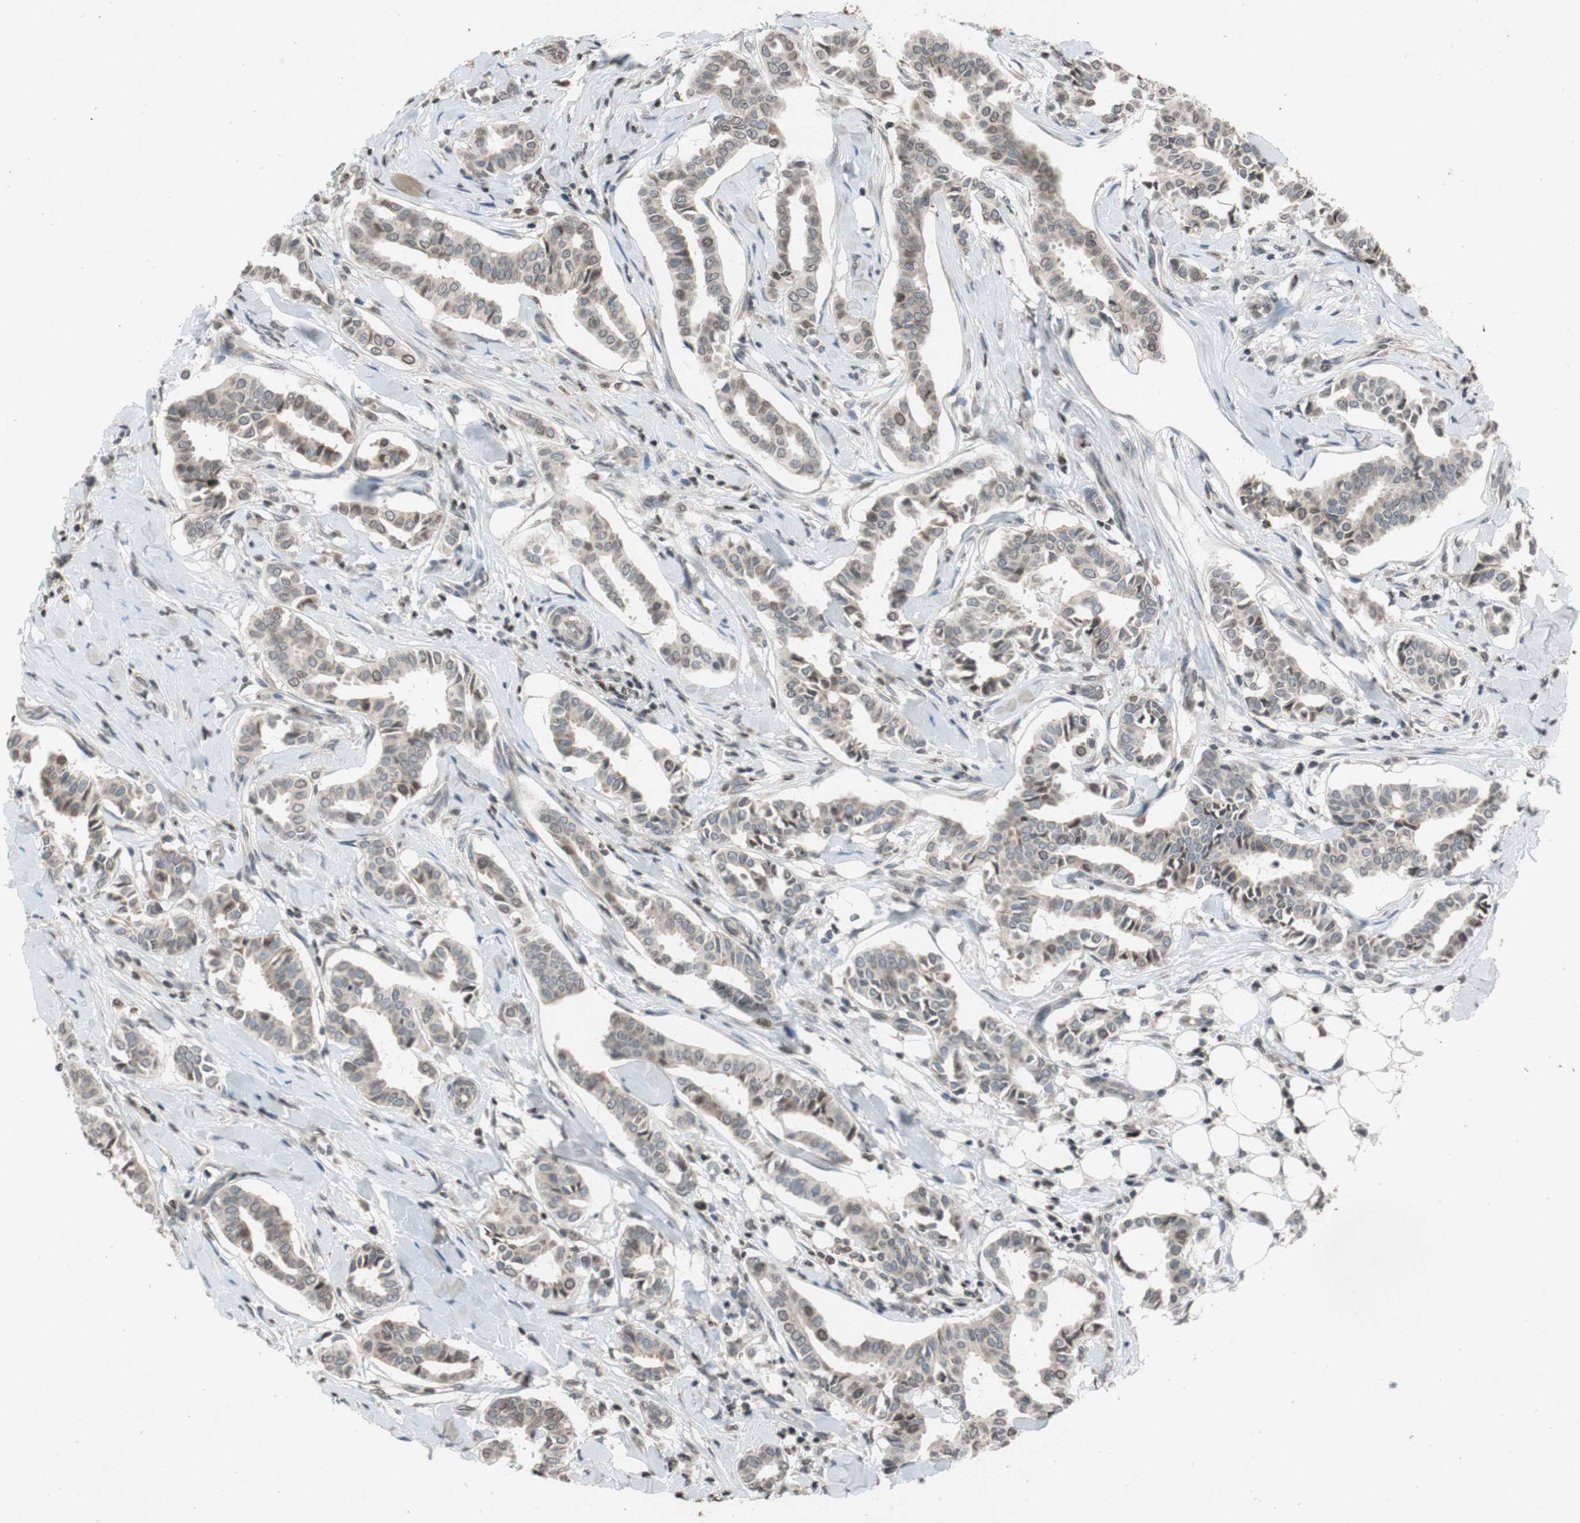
{"staining": {"intensity": "weak", "quantity": "<25%", "location": "cytoplasmic/membranous,nuclear"}, "tissue": "head and neck cancer", "cell_type": "Tumor cells", "image_type": "cancer", "snomed": [{"axis": "morphology", "description": "Adenocarcinoma, NOS"}, {"axis": "topography", "description": "Salivary gland"}, {"axis": "topography", "description": "Head-Neck"}], "caption": "The immunohistochemistry micrograph has no significant positivity in tumor cells of head and neck cancer tissue. (DAB (3,3'-diaminobenzidine) immunohistochemistry (IHC), high magnification).", "gene": "MCM6", "patient": {"sex": "female", "age": 59}}